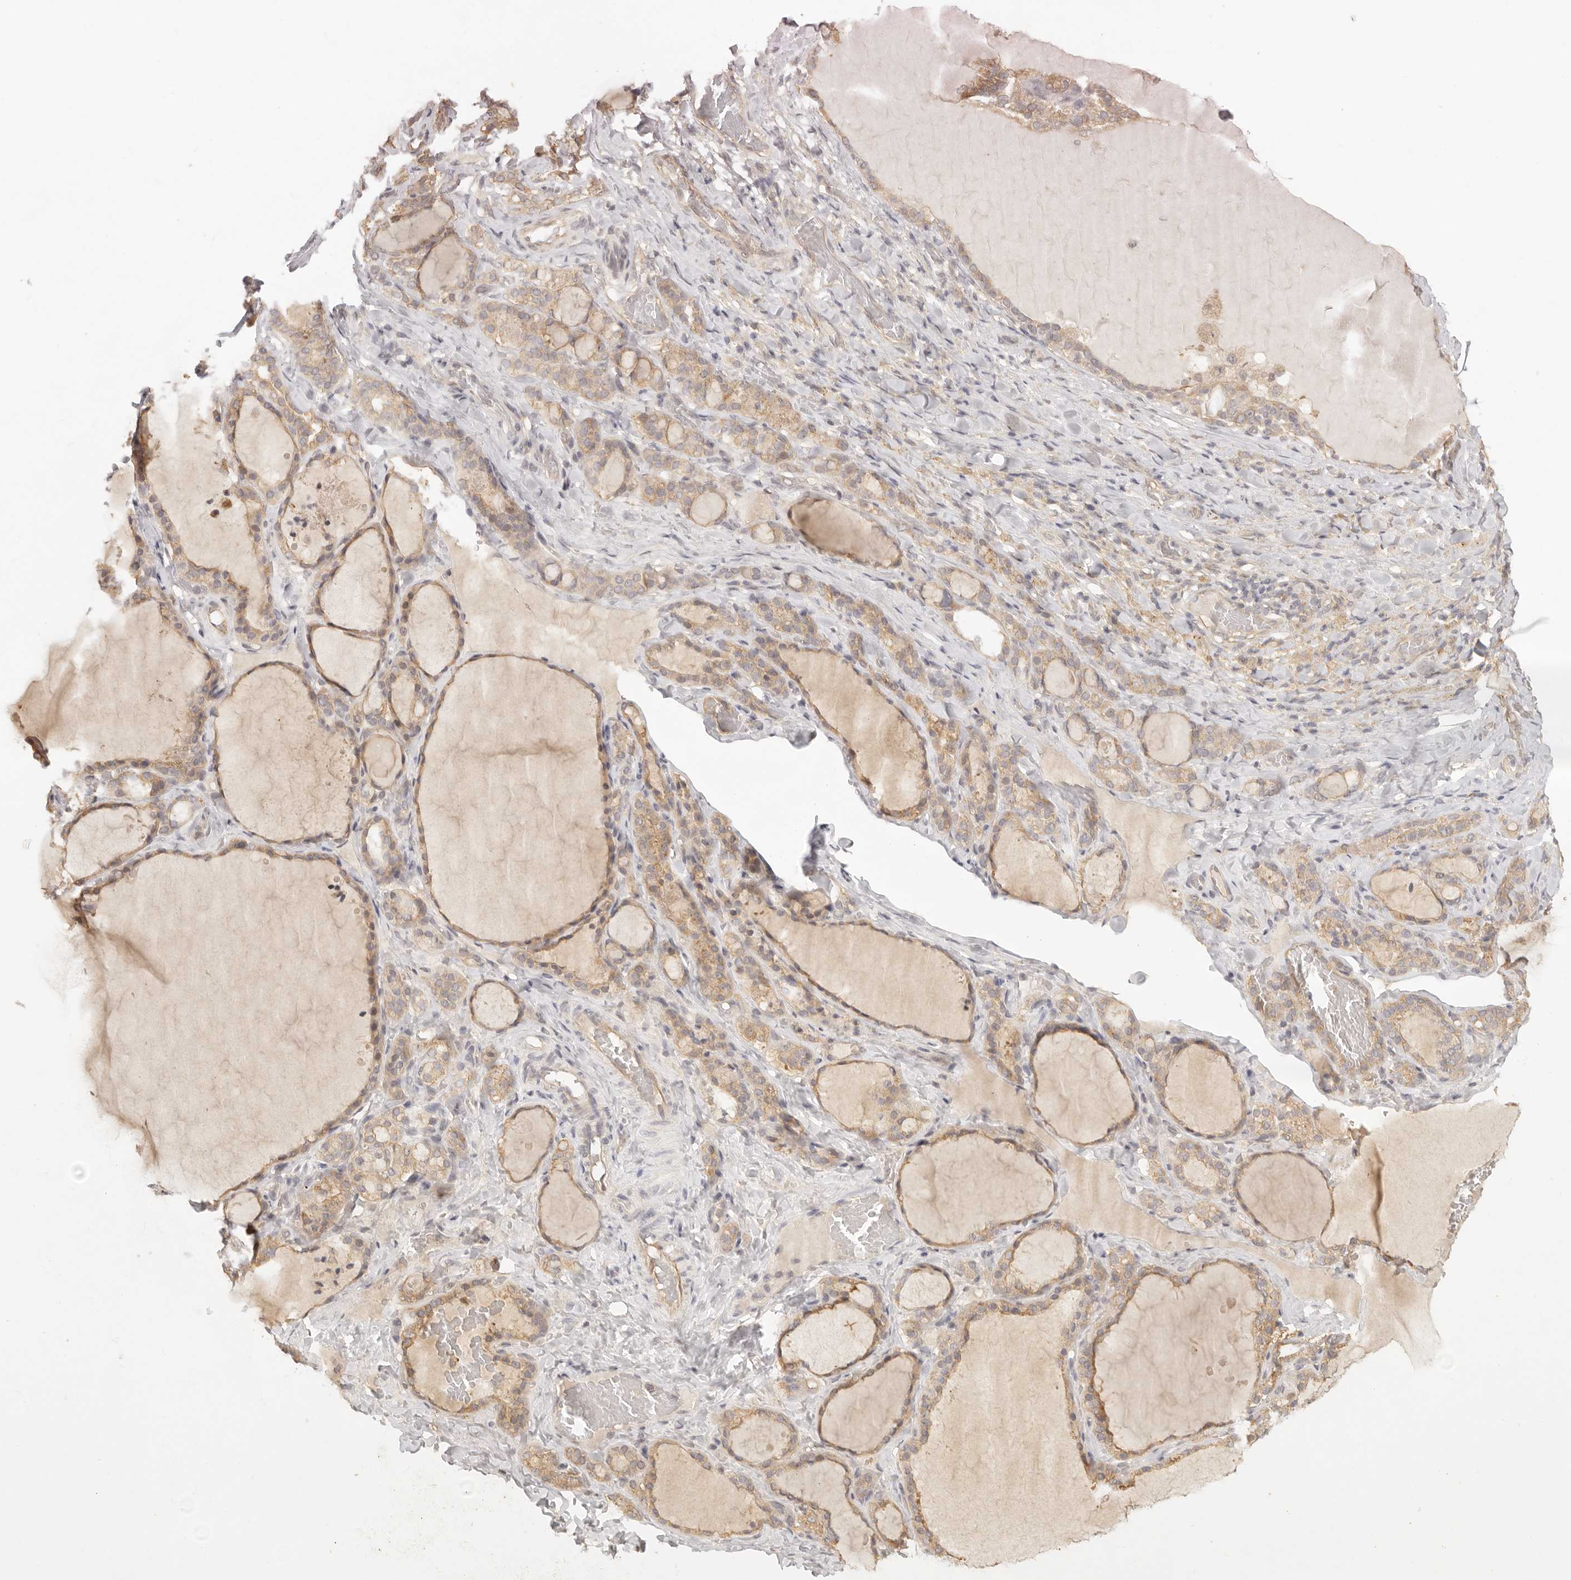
{"staining": {"intensity": "moderate", "quantity": ">75%", "location": "cytoplasmic/membranous,nuclear"}, "tissue": "thyroid gland", "cell_type": "Glandular cells", "image_type": "normal", "snomed": [{"axis": "morphology", "description": "Normal tissue, NOS"}, {"axis": "topography", "description": "Thyroid gland"}], "caption": "Protein expression analysis of benign thyroid gland shows moderate cytoplasmic/membranous,nuclear expression in about >75% of glandular cells. The protein of interest is shown in brown color, while the nuclei are stained blue.", "gene": "AHDC1", "patient": {"sex": "female", "age": 22}}